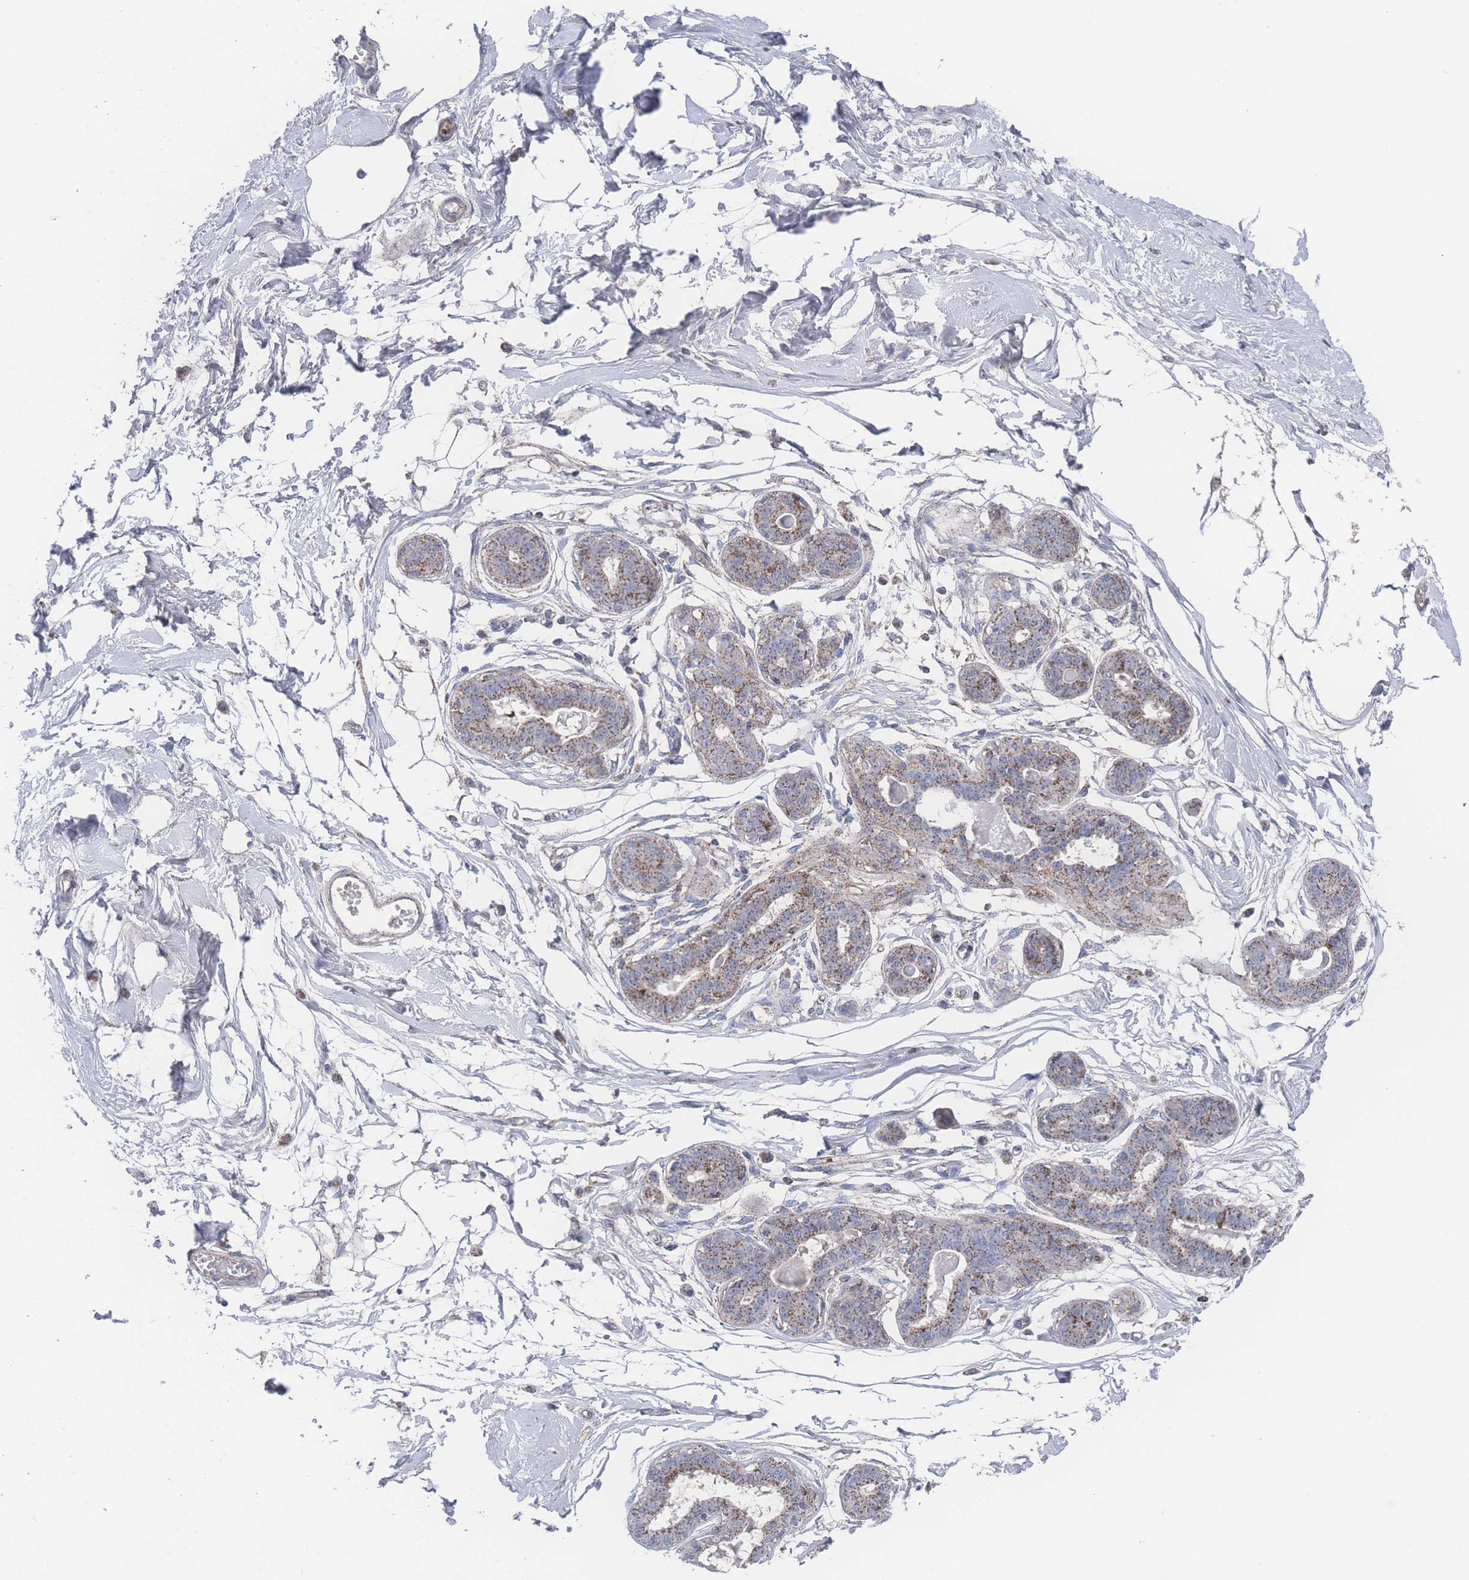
{"staining": {"intensity": "negative", "quantity": "none", "location": "none"}, "tissue": "breast", "cell_type": "Adipocytes", "image_type": "normal", "snomed": [{"axis": "morphology", "description": "Normal tissue, NOS"}, {"axis": "topography", "description": "Breast"}], "caption": "An immunohistochemistry (IHC) micrograph of normal breast is shown. There is no staining in adipocytes of breast.", "gene": "PEX14", "patient": {"sex": "female", "age": 45}}